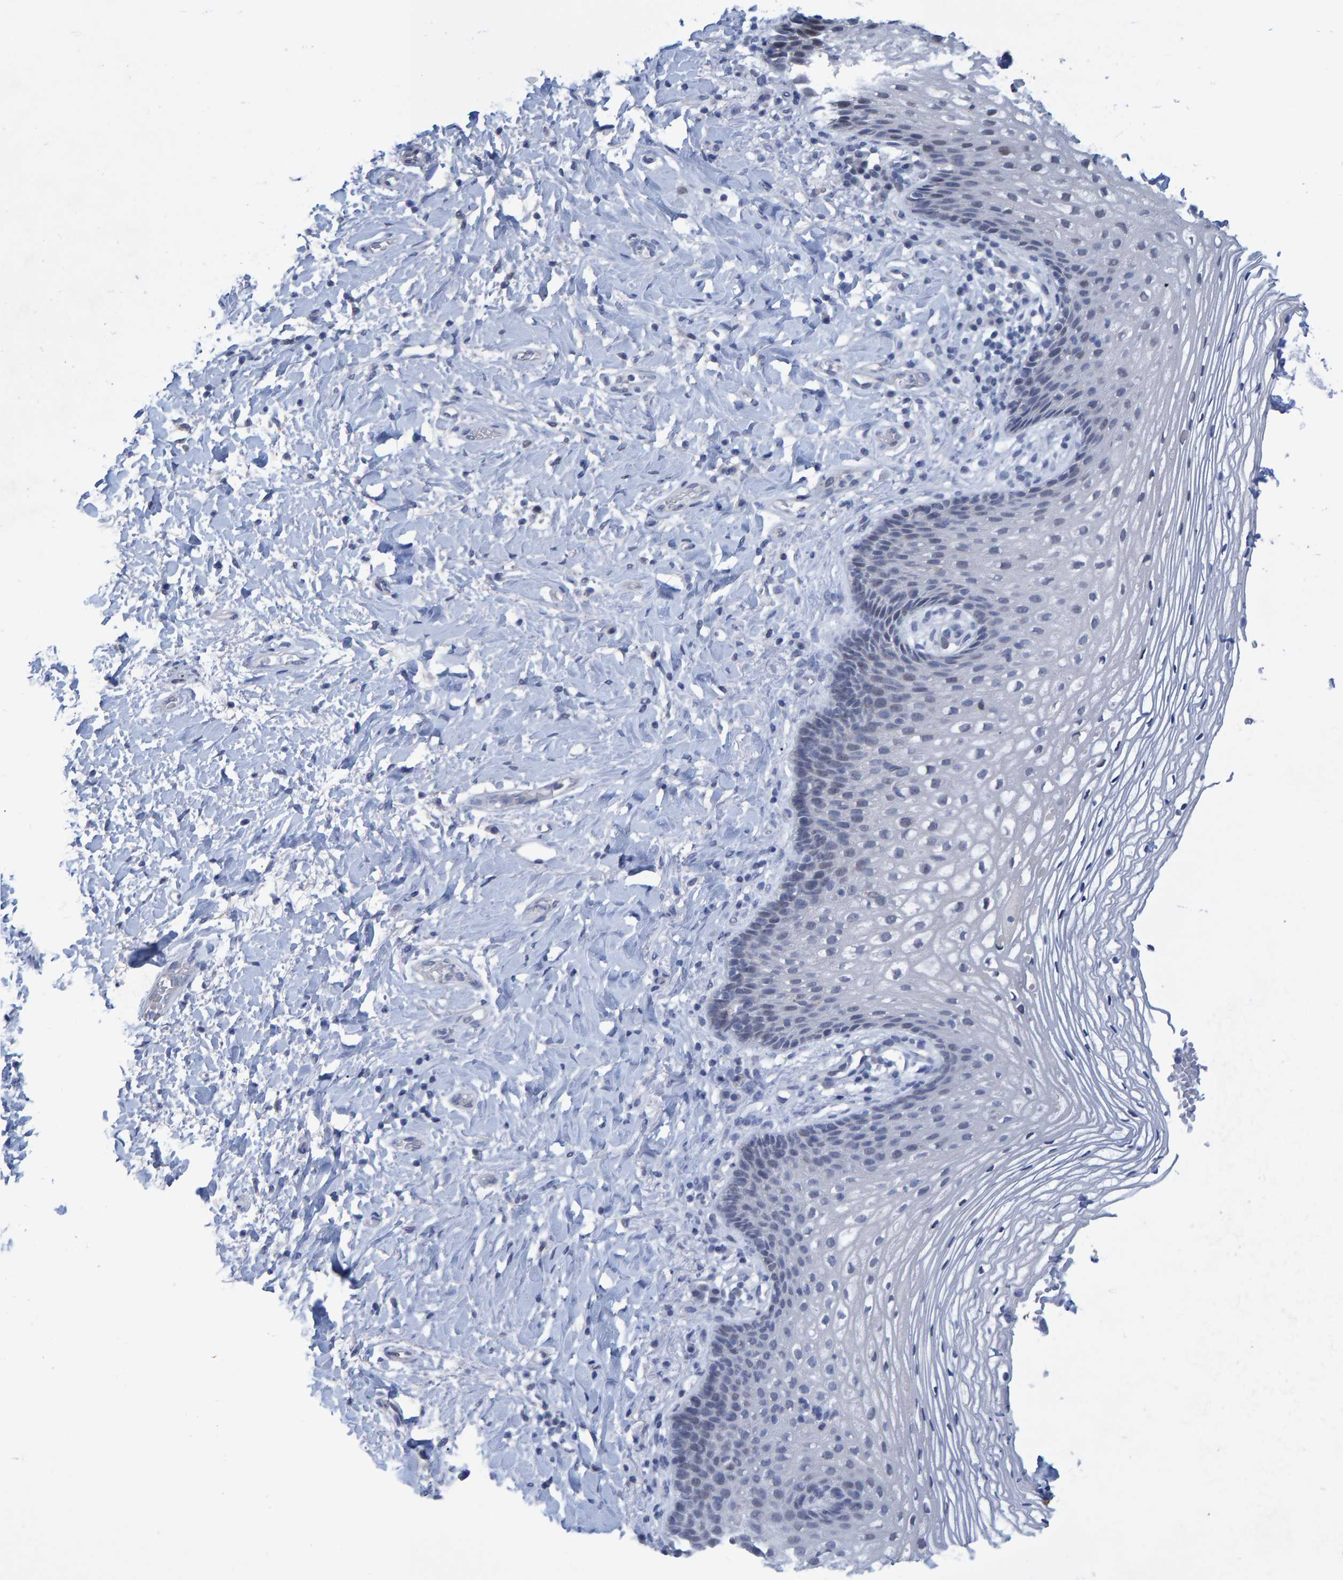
{"staining": {"intensity": "negative", "quantity": "none", "location": "none"}, "tissue": "vagina", "cell_type": "Squamous epithelial cells", "image_type": "normal", "snomed": [{"axis": "morphology", "description": "Normal tissue, NOS"}, {"axis": "topography", "description": "Vagina"}], "caption": "DAB immunohistochemical staining of normal human vagina demonstrates no significant positivity in squamous epithelial cells. Brightfield microscopy of immunohistochemistry (IHC) stained with DAB (3,3'-diaminobenzidine) (brown) and hematoxylin (blue), captured at high magnification.", "gene": "PROCA1", "patient": {"sex": "female", "age": 60}}